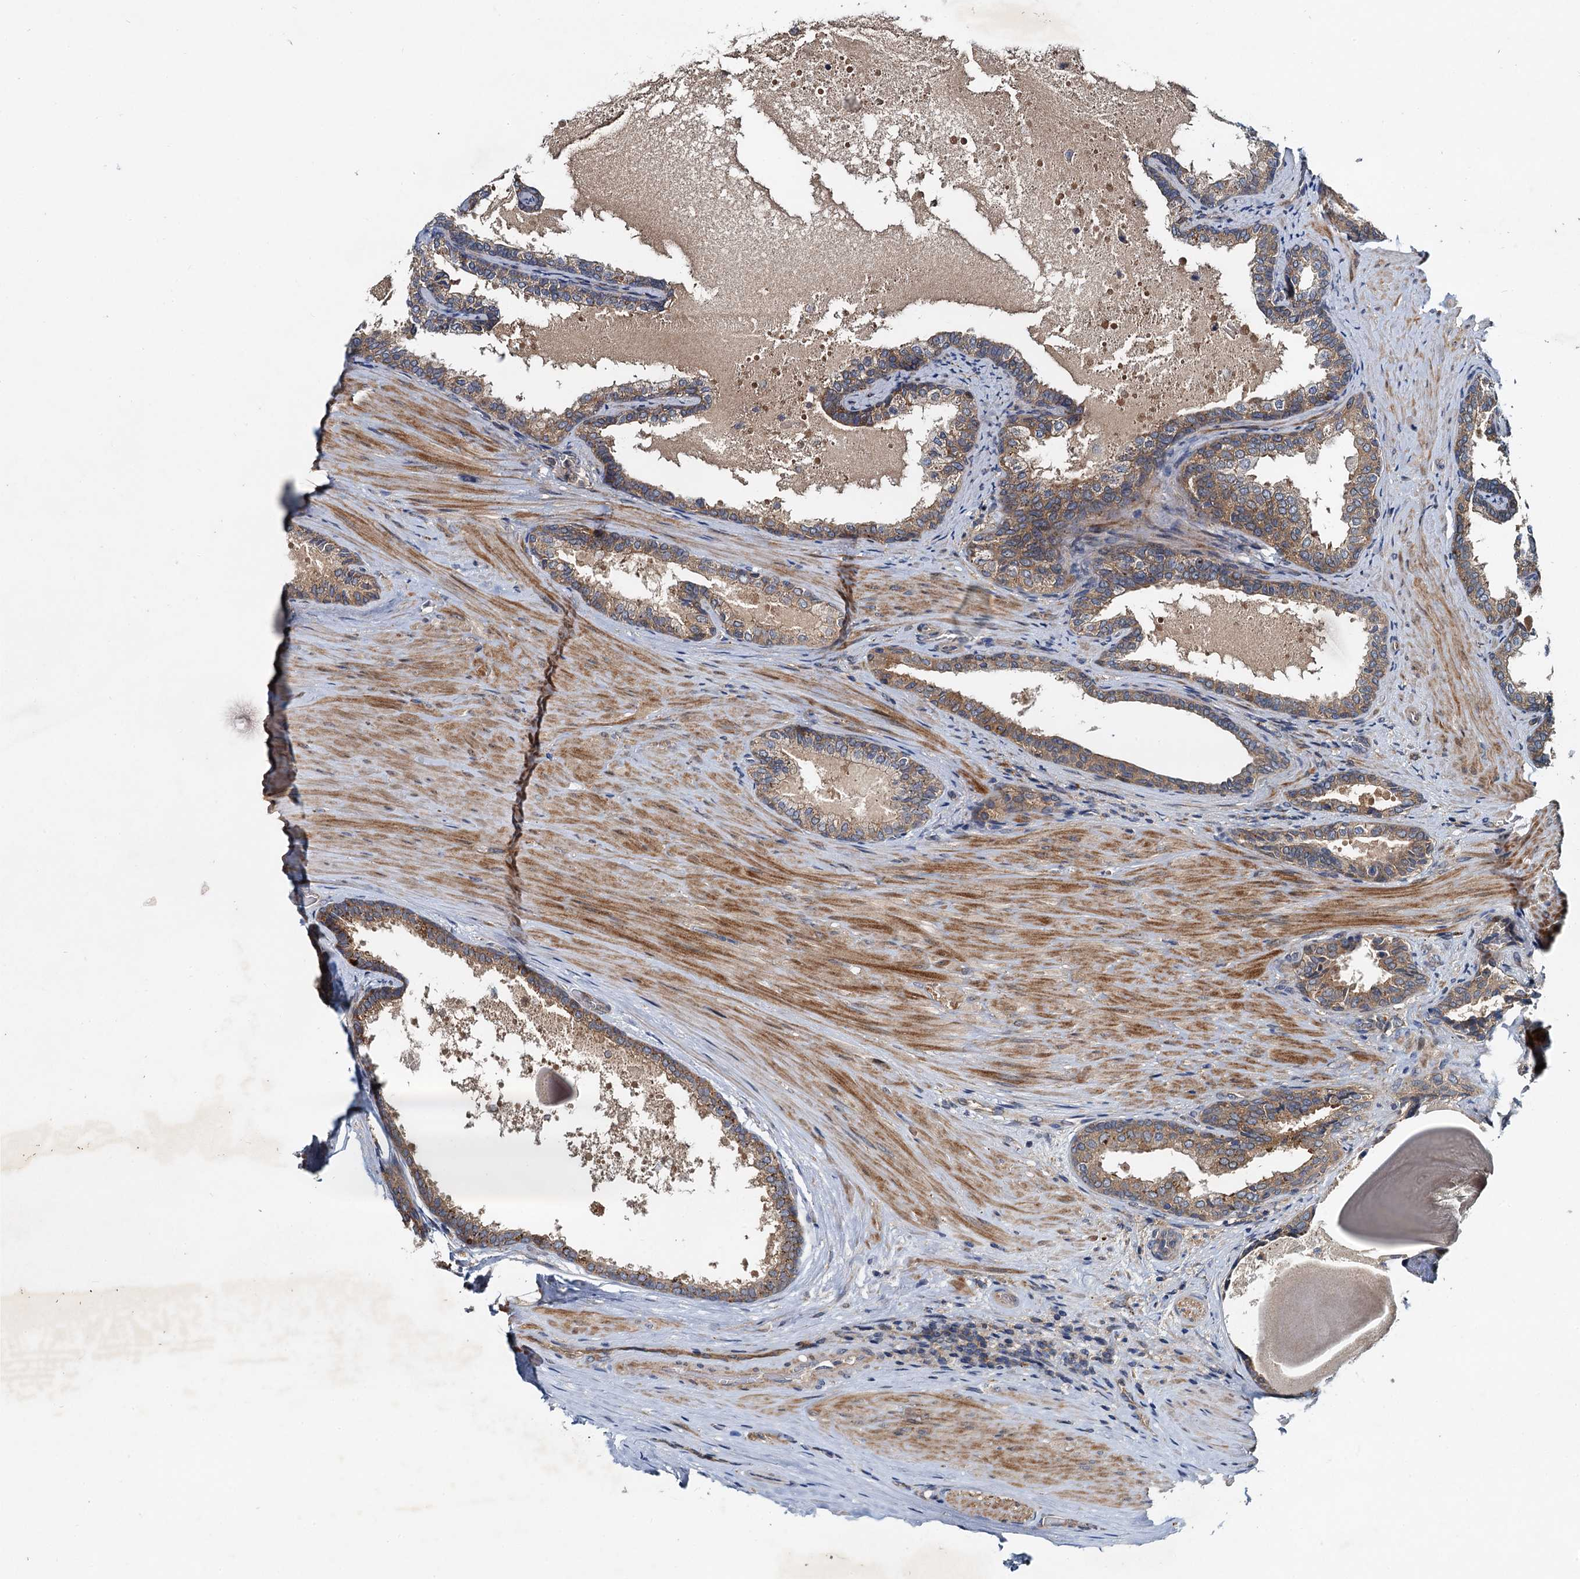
{"staining": {"intensity": "moderate", "quantity": ">75%", "location": "cytoplasmic/membranous"}, "tissue": "prostate cancer", "cell_type": "Tumor cells", "image_type": "cancer", "snomed": [{"axis": "morphology", "description": "Adenocarcinoma, High grade"}, {"axis": "topography", "description": "Prostate"}], "caption": "Approximately >75% of tumor cells in prostate cancer exhibit moderate cytoplasmic/membranous protein positivity as visualized by brown immunohistochemical staining.", "gene": "EFL1", "patient": {"sex": "male", "age": 65}}